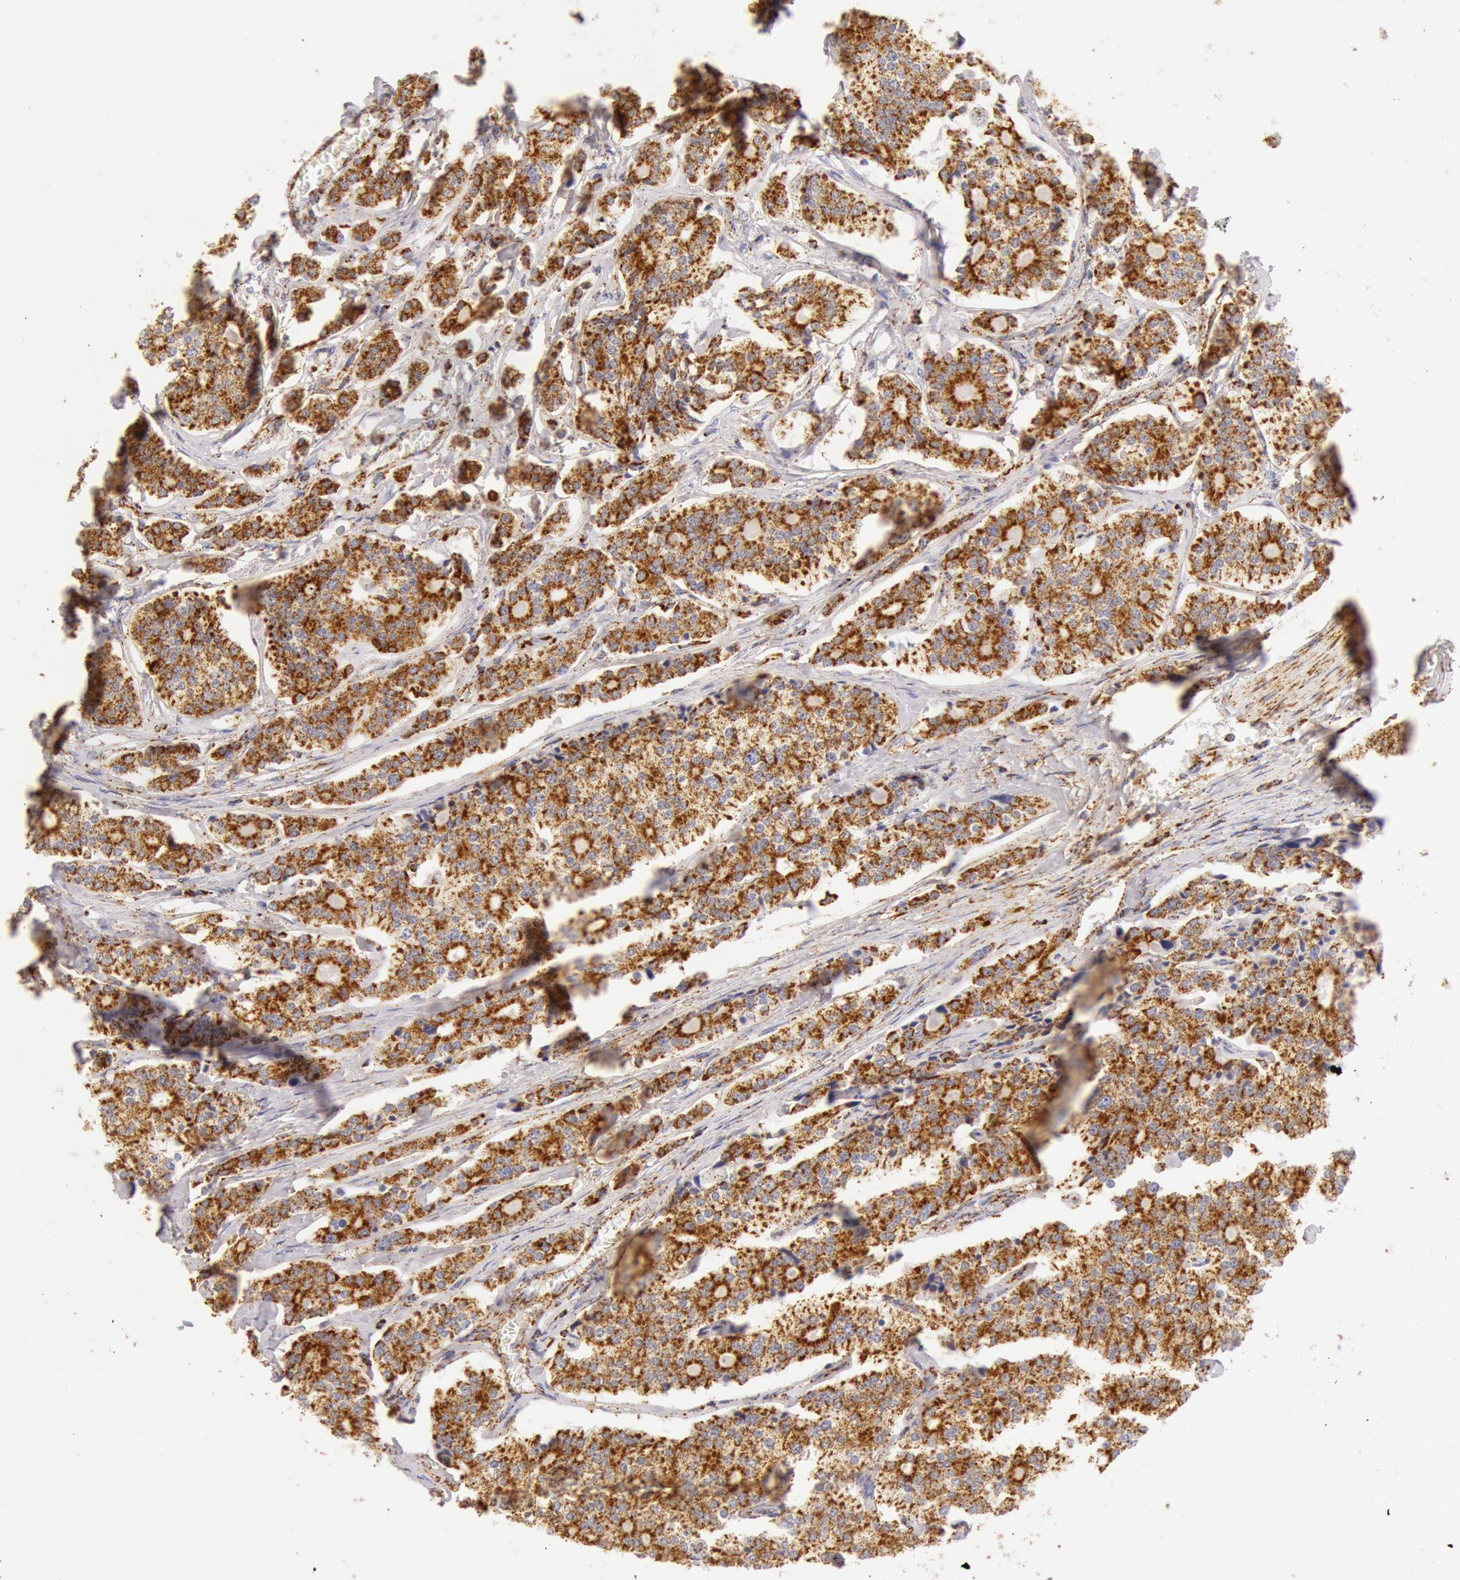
{"staining": {"intensity": "moderate", "quantity": ">75%", "location": "cytoplasmic/membranous"}, "tissue": "carcinoid", "cell_type": "Tumor cells", "image_type": "cancer", "snomed": [{"axis": "morphology", "description": "Carcinoid, malignant, NOS"}, {"axis": "topography", "description": "Small intestine"}], "caption": "This photomicrograph shows immunohistochemistry (IHC) staining of malignant carcinoid, with medium moderate cytoplasmic/membranous staining in approximately >75% of tumor cells.", "gene": "ATP5F1B", "patient": {"sex": "male", "age": 63}}